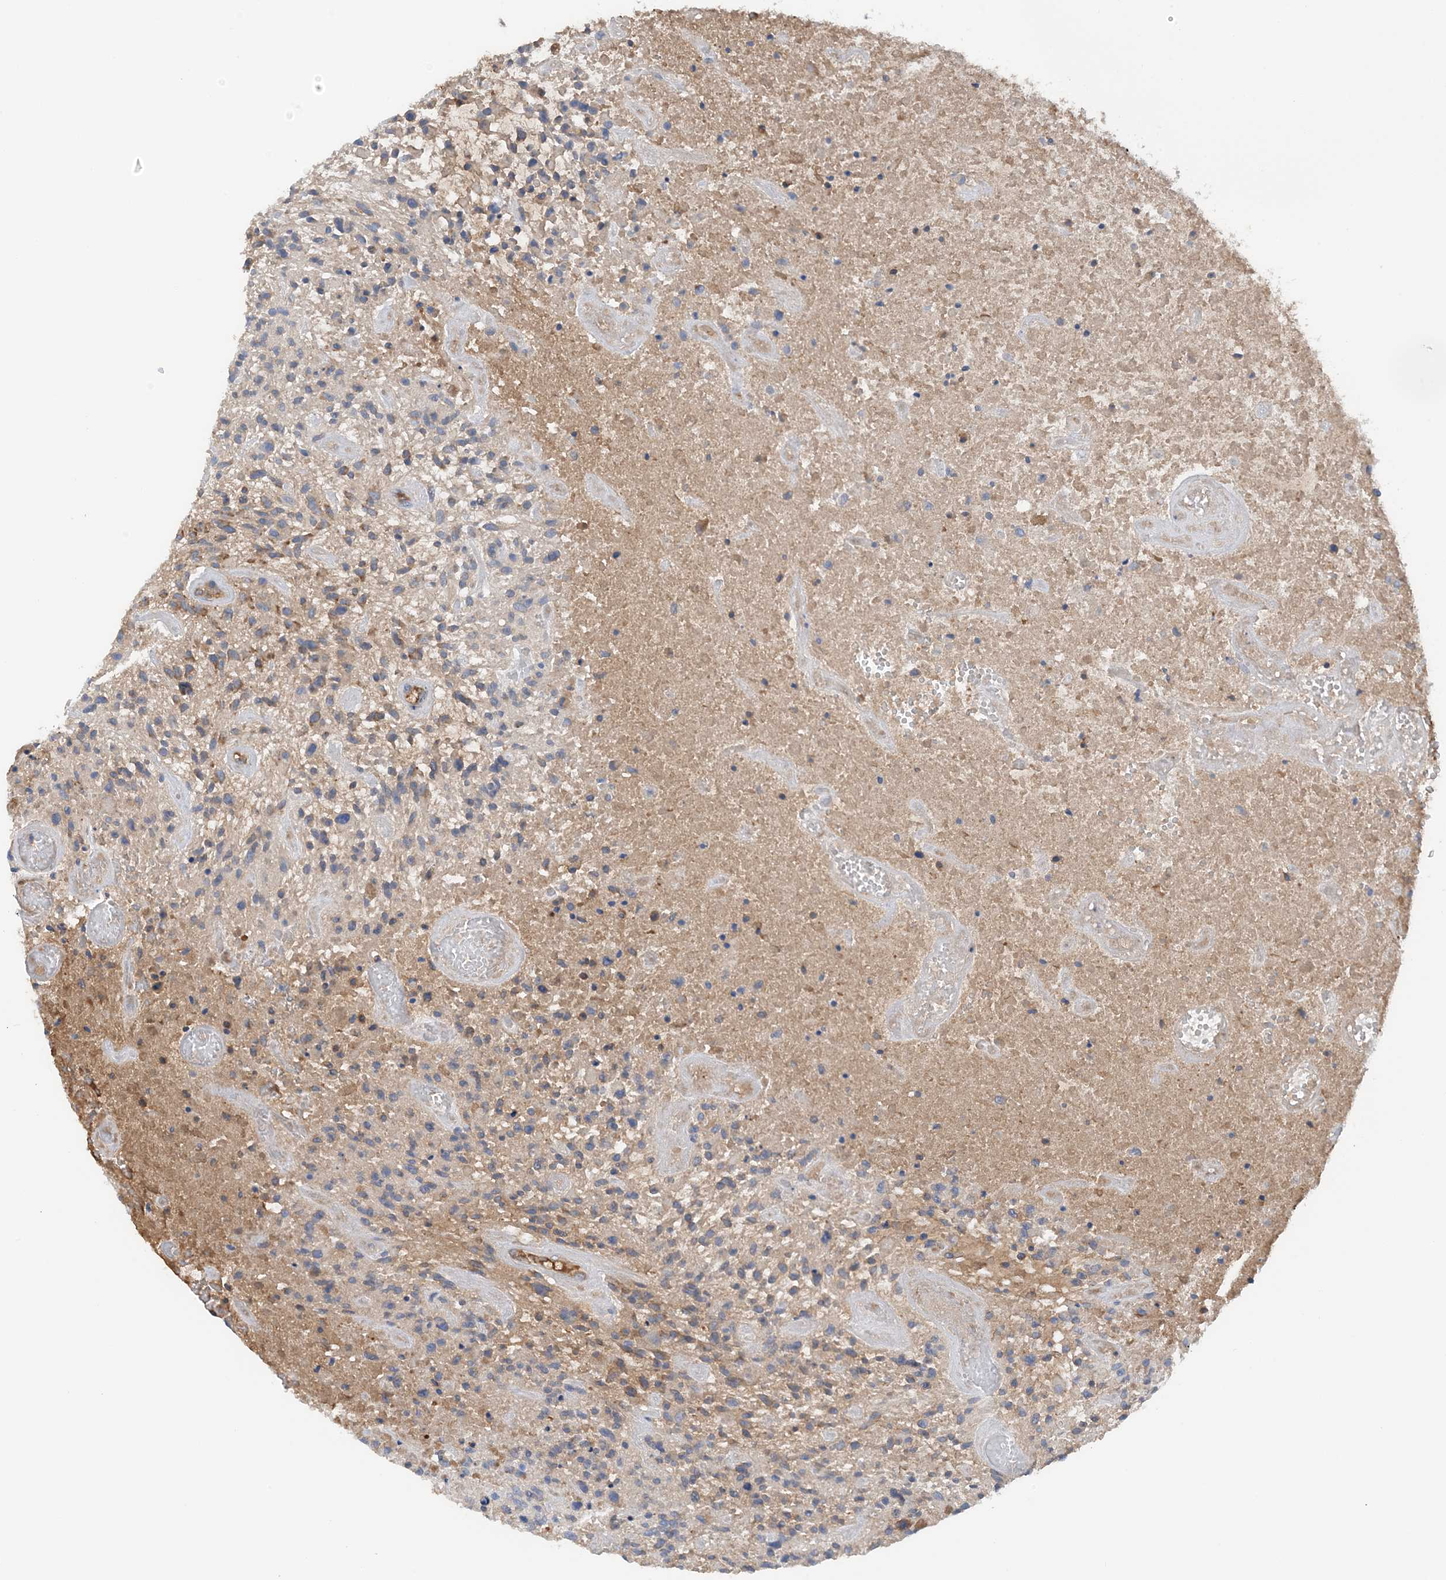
{"staining": {"intensity": "moderate", "quantity": "<25%", "location": "cytoplasmic/membranous"}, "tissue": "glioma", "cell_type": "Tumor cells", "image_type": "cancer", "snomed": [{"axis": "morphology", "description": "Glioma, malignant, High grade"}, {"axis": "topography", "description": "Brain"}], "caption": "Tumor cells show low levels of moderate cytoplasmic/membranous staining in approximately <25% of cells in human glioma. (DAB IHC, brown staining for protein, blue staining for nuclei).", "gene": "SLC5A11", "patient": {"sex": "male", "age": 47}}